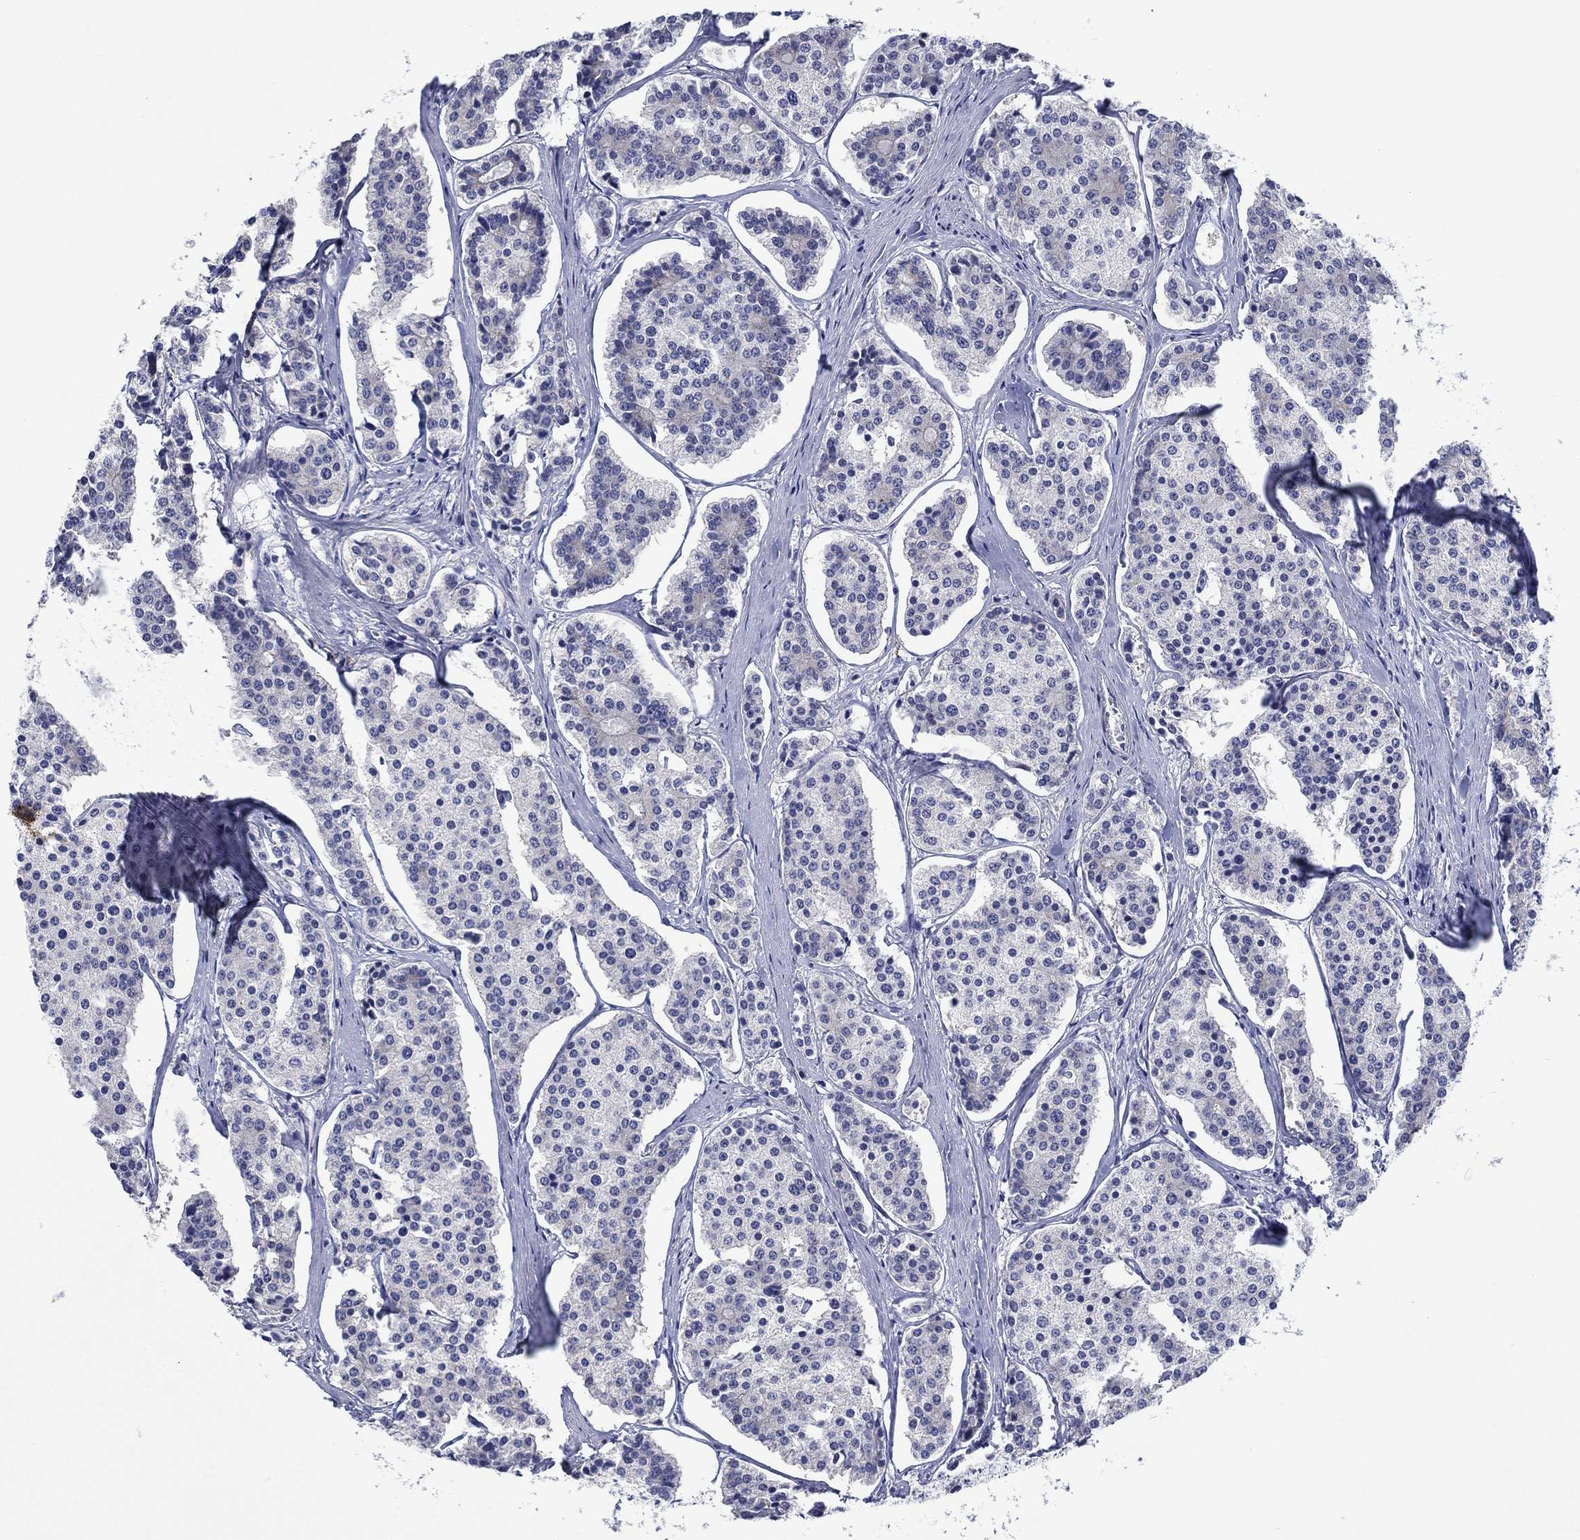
{"staining": {"intensity": "negative", "quantity": "none", "location": "none"}, "tissue": "carcinoid", "cell_type": "Tumor cells", "image_type": "cancer", "snomed": [{"axis": "morphology", "description": "Carcinoid, malignant, NOS"}, {"axis": "topography", "description": "Small intestine"}], "caption": "Immunohistochemistry photomicrograph of neoplastic tissue: carcinoid (malignant) stained with DAB reveals no significant protein positivity in tumor cells.", "gene": "HDC", "patient": {"sex": "female", "age": 65}}